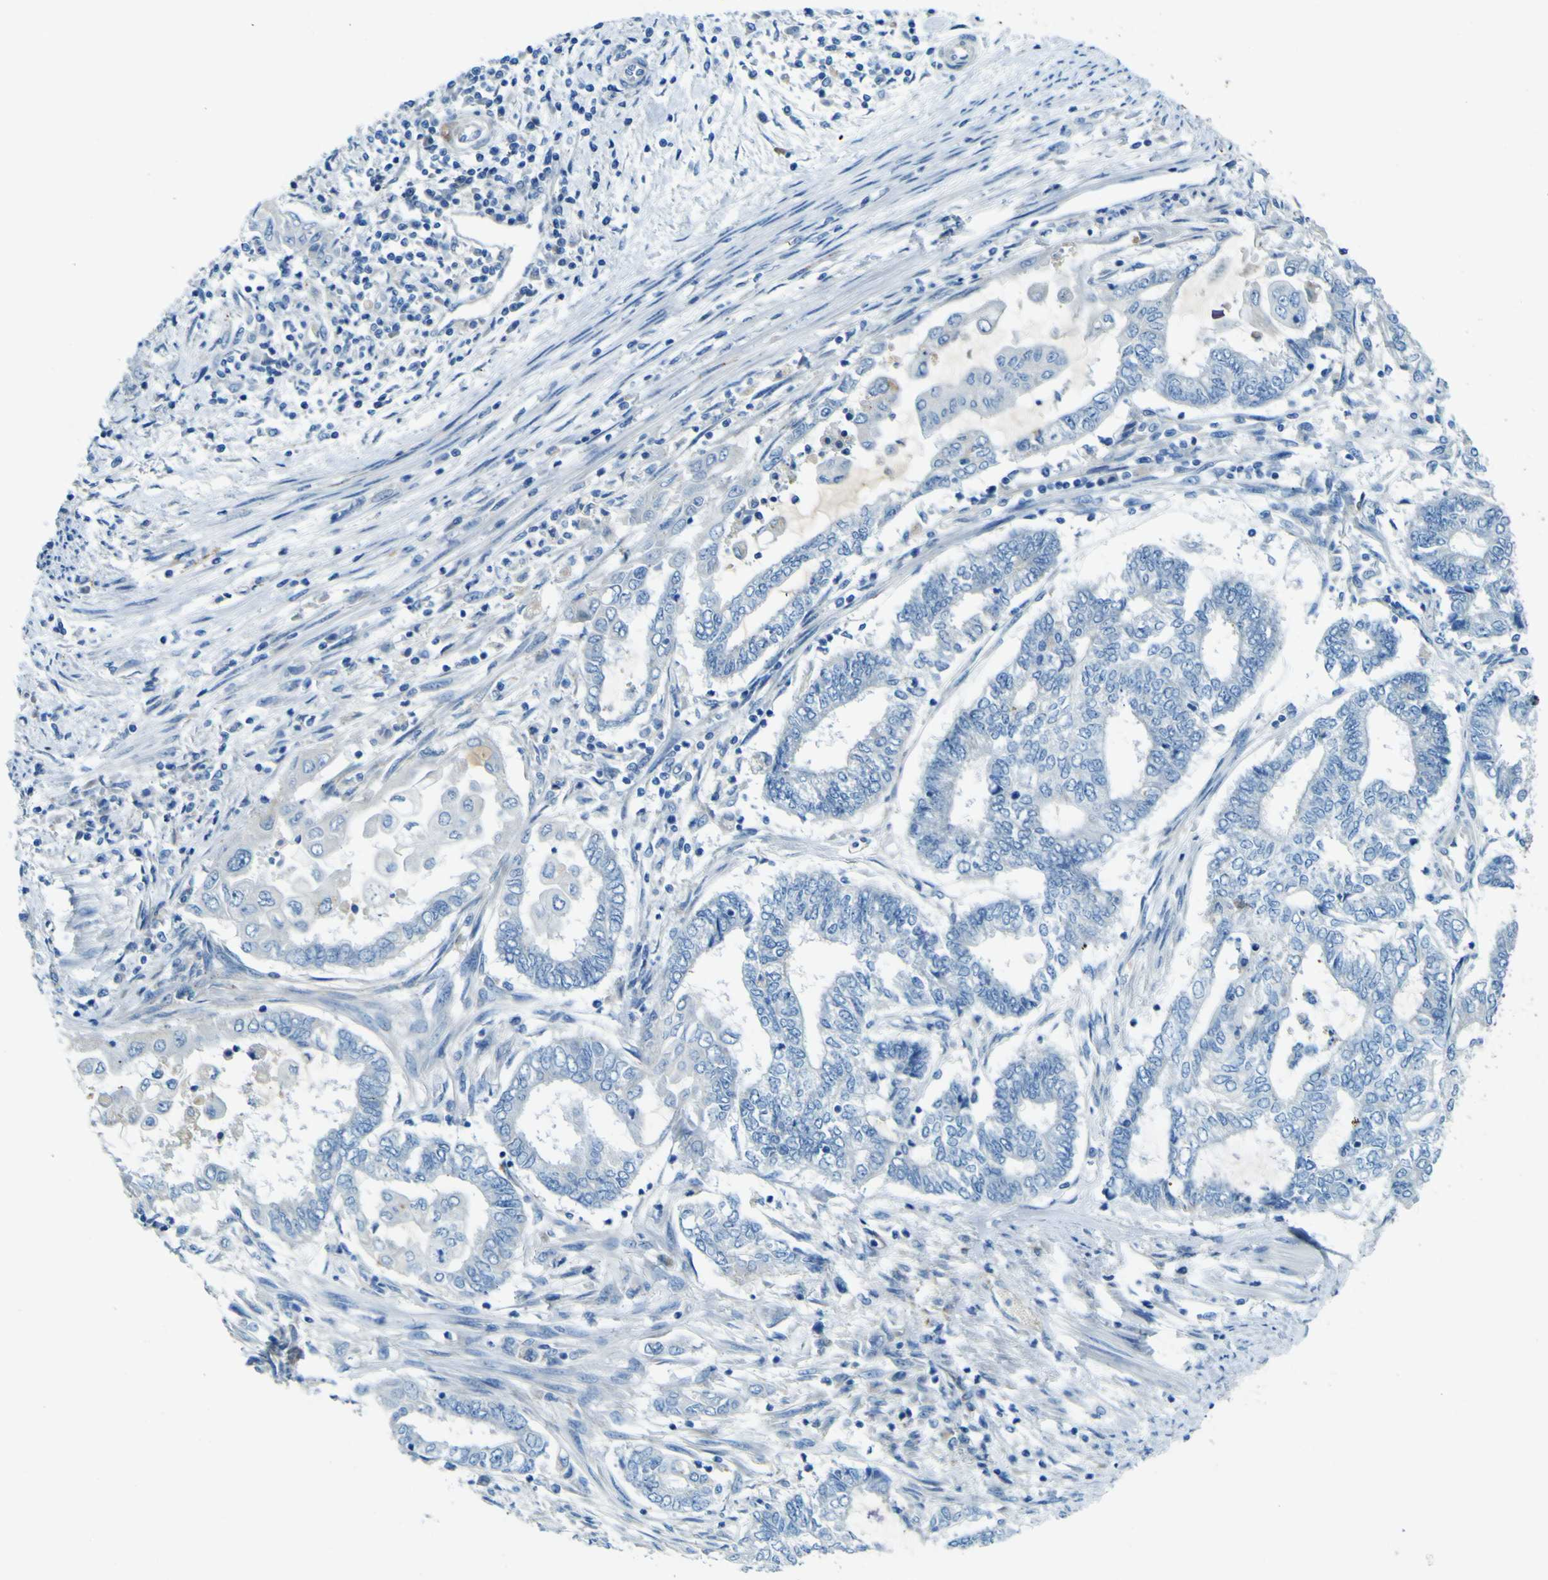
{"staining": {"intensity": "negative", "quantity": "none", "location": "none"}, "tissue": "endometrial cancer", "cell_type": "Tumor cells", "image_type": "cancer", "snomed": [{"axis": "morphology", "description": "Adenocarcinoma, NOS"}, {"axis": "topography", "description": "Uterus"}, {"axis": "topography", "description": "Endometrium"}], "caption": "IHC image of neoplastic tissue: human endometrial cancer stained with DAB displays no significant protein staining in tumor cells.", "gene": "PDE9A", "patient": {"sex": "female", "age": 70}}